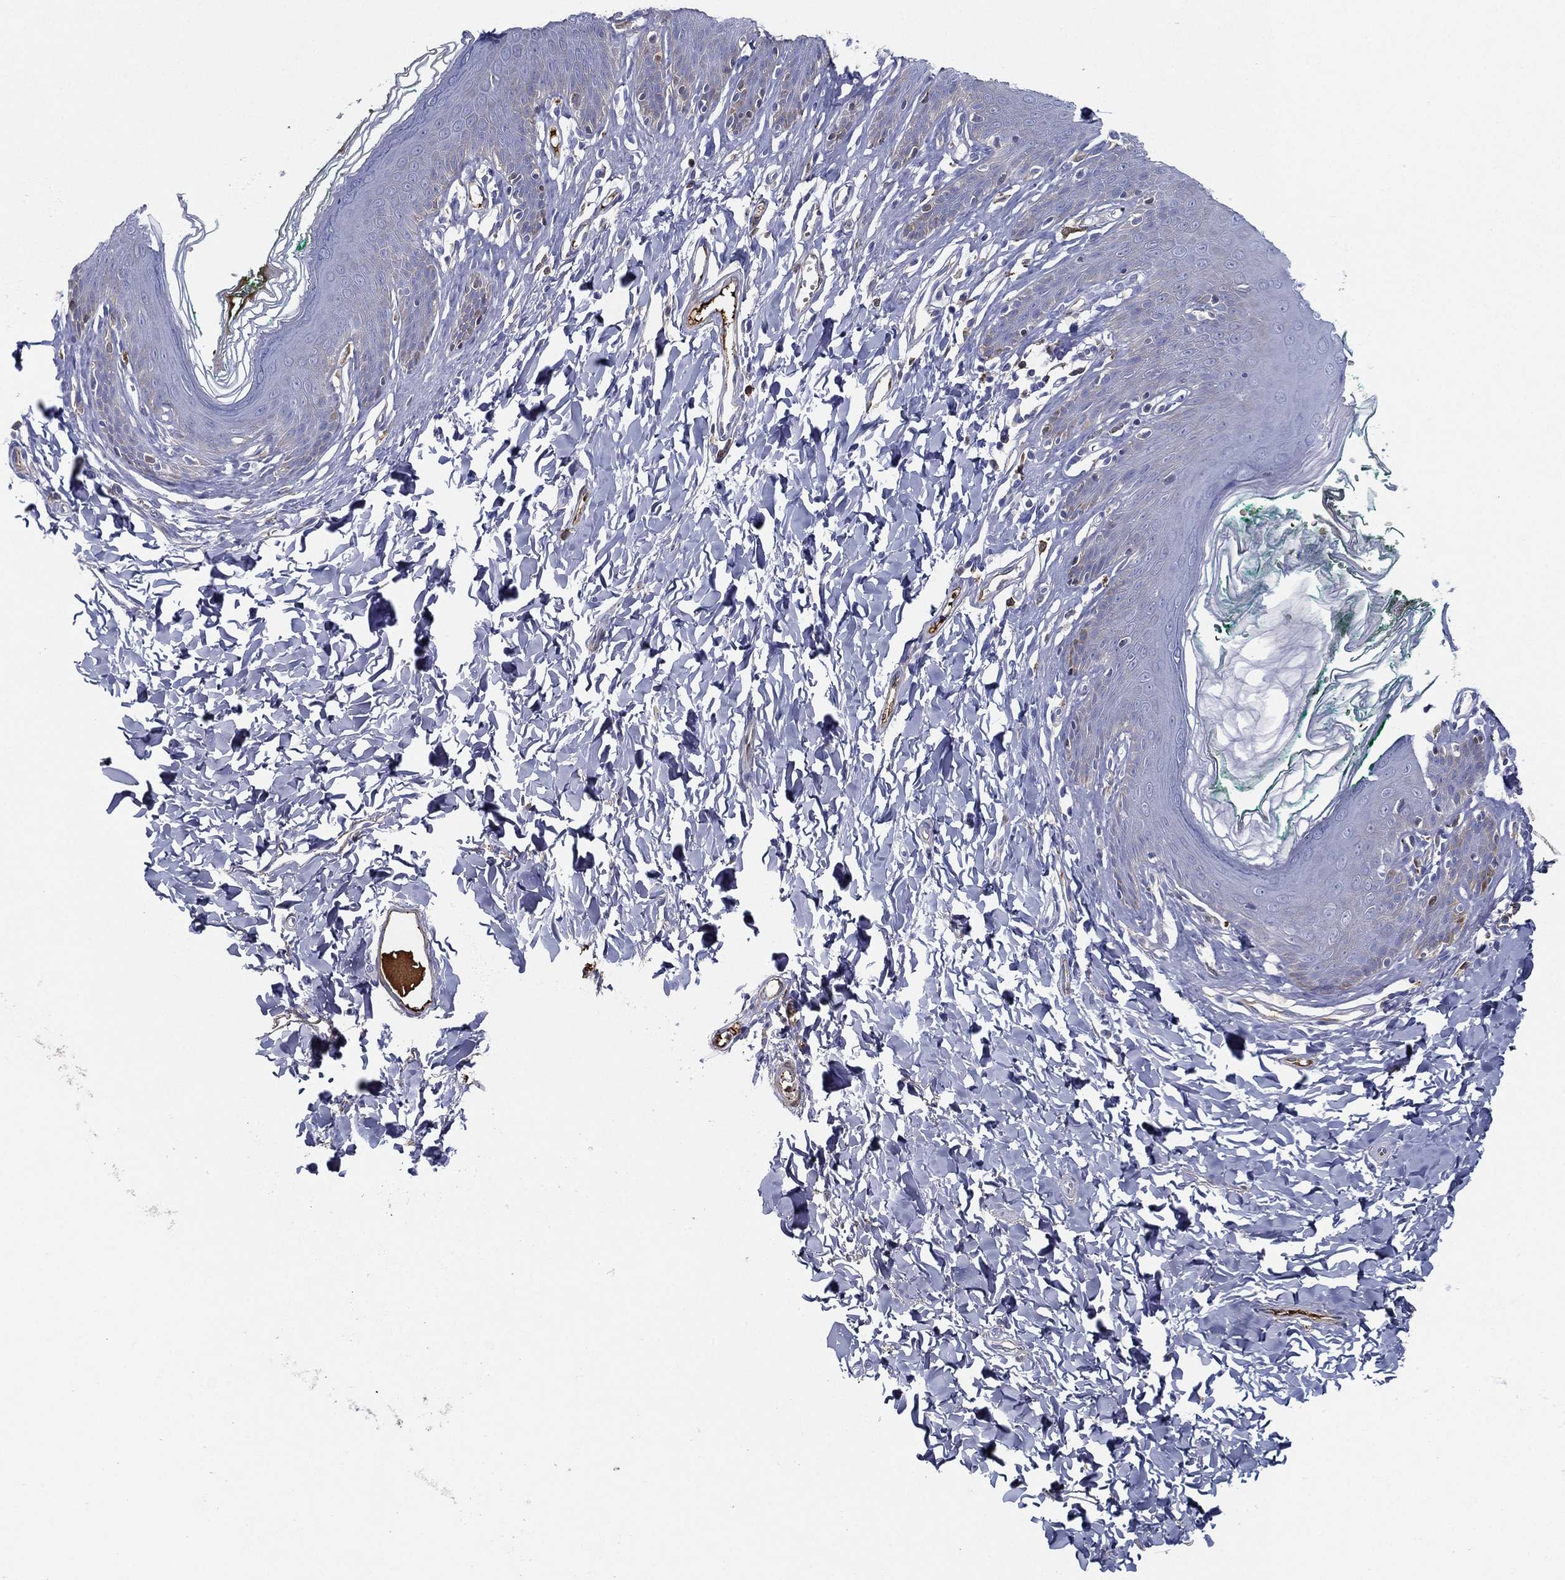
{"staining": {"intensity": "negative", "quantity": "none", "location": "none"}, "tissue": "skin", "cell_type": "Epidermal cells", "image_type": "normal", "snomed": [{"axis": "morphology", "description": "Normal tissue, NOS"}, {"axis": "topography", "description": "Vulva"}], "caption": "Immunohistochemical staining of unremarkable human skin displays no significant staining in epidermal cells. (IHC, brightfield microscopy, high magnification).", "gene": "IFNB1", "patient": {"sex": "female", "age": 66}}